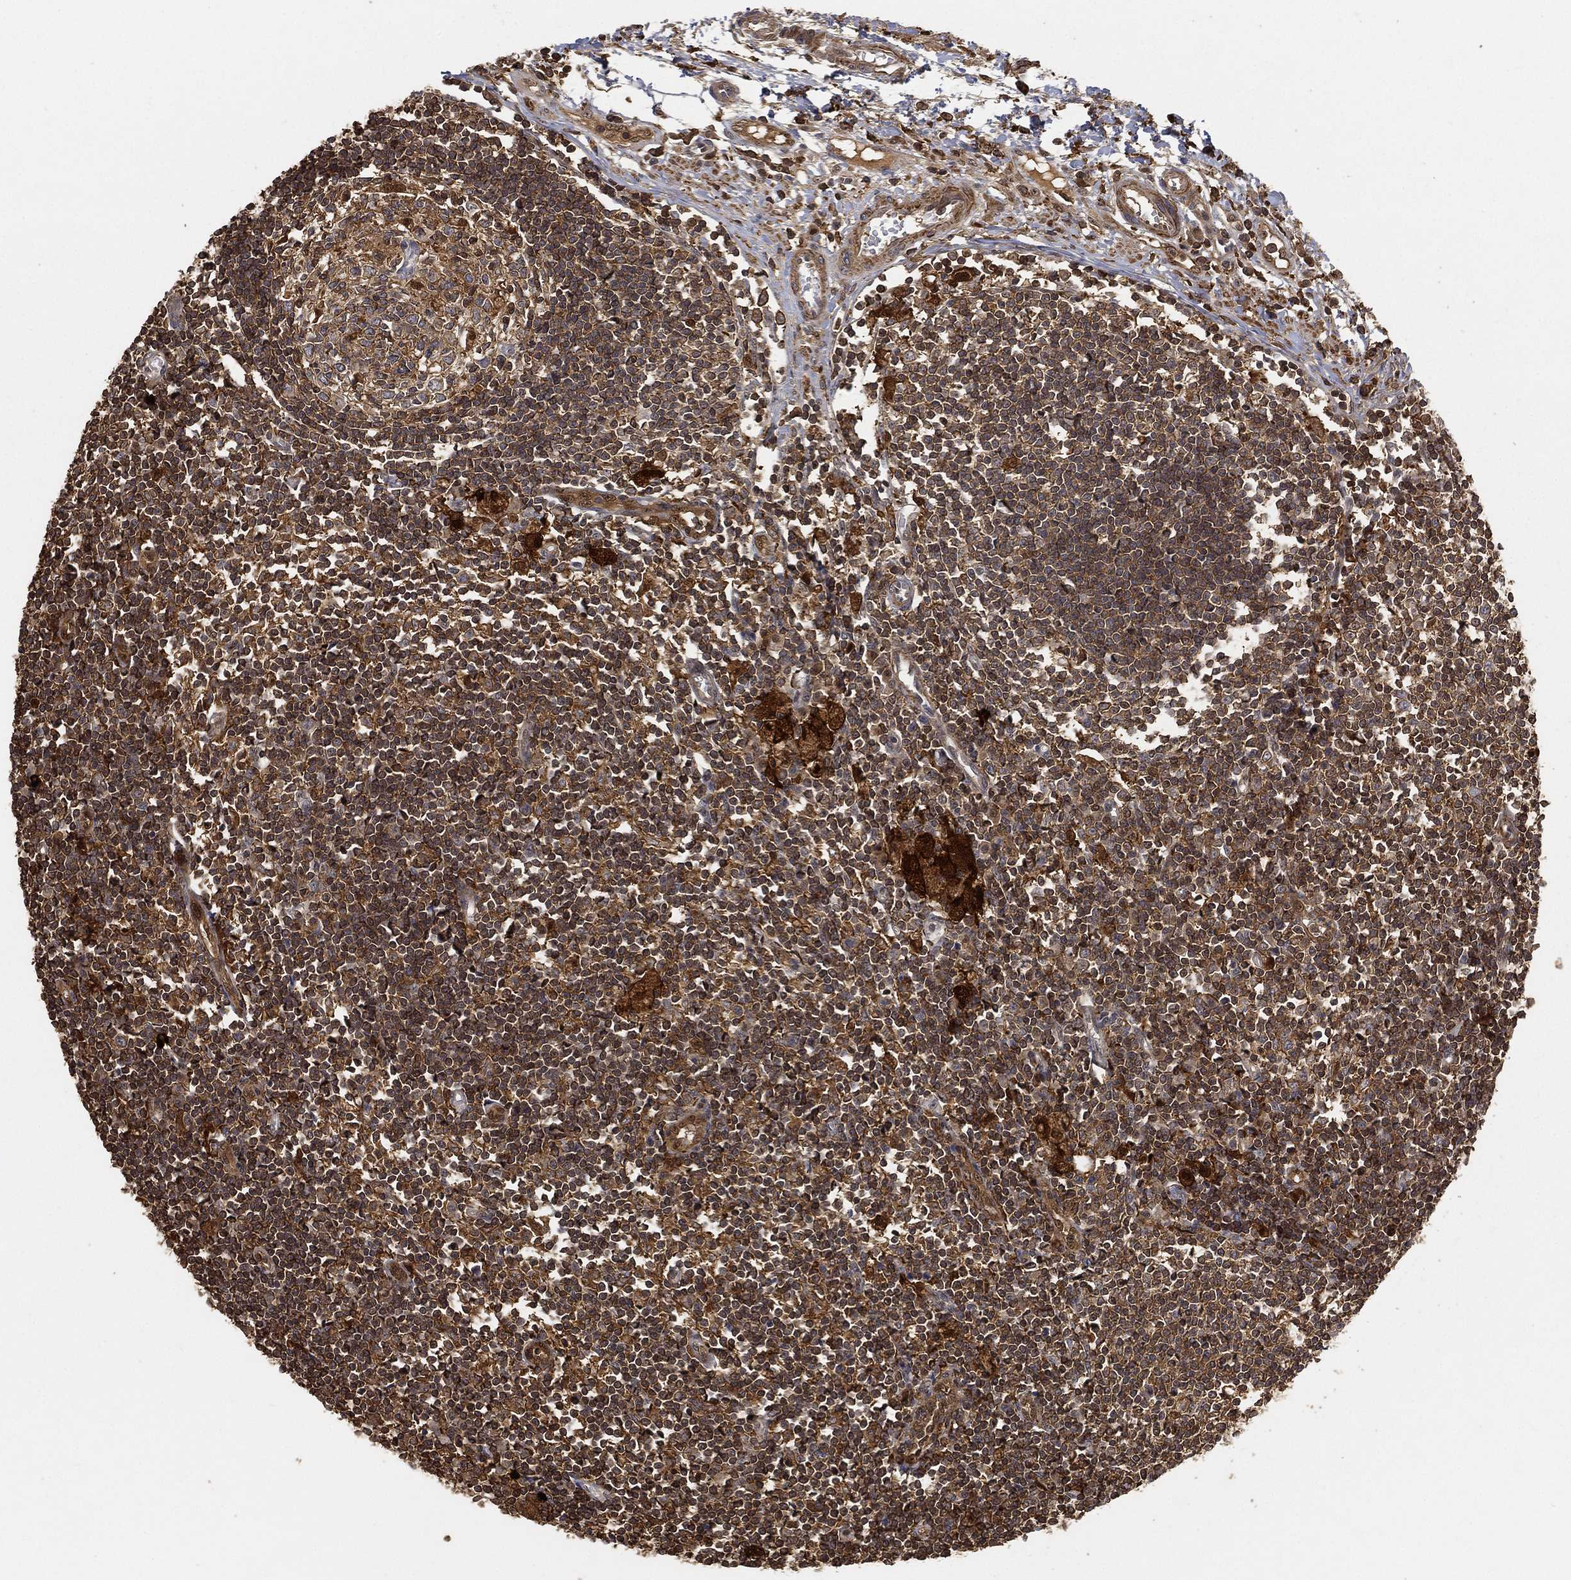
{"staining": {"intensity": "moderate", "quantity": "<25%", "location": "cytoplasmic/membranous"}, "tissue": "lymph node", "cell_type": "Germinal center cells", "image_type": "normal", "snomed": [{"axis": "morphology", "description": "Normal tissue, NOS"}, {"axis": "morphology", "description": "Adenocarcinoma, NOS"}, {"axis": "topography", "description": "Lymph node"}, {"axis": "topography", "description": "Pancreas"}], "caption": "Lymph node stained with DAB (3,3'-diaminobenzidine) immunohistochemistry shows low levels of moderate cytoplasmic/membranous expression in about <25% of germinal center cells.", "gene": "CRYL1", "patient": {"sex": "female", "age": 58}}